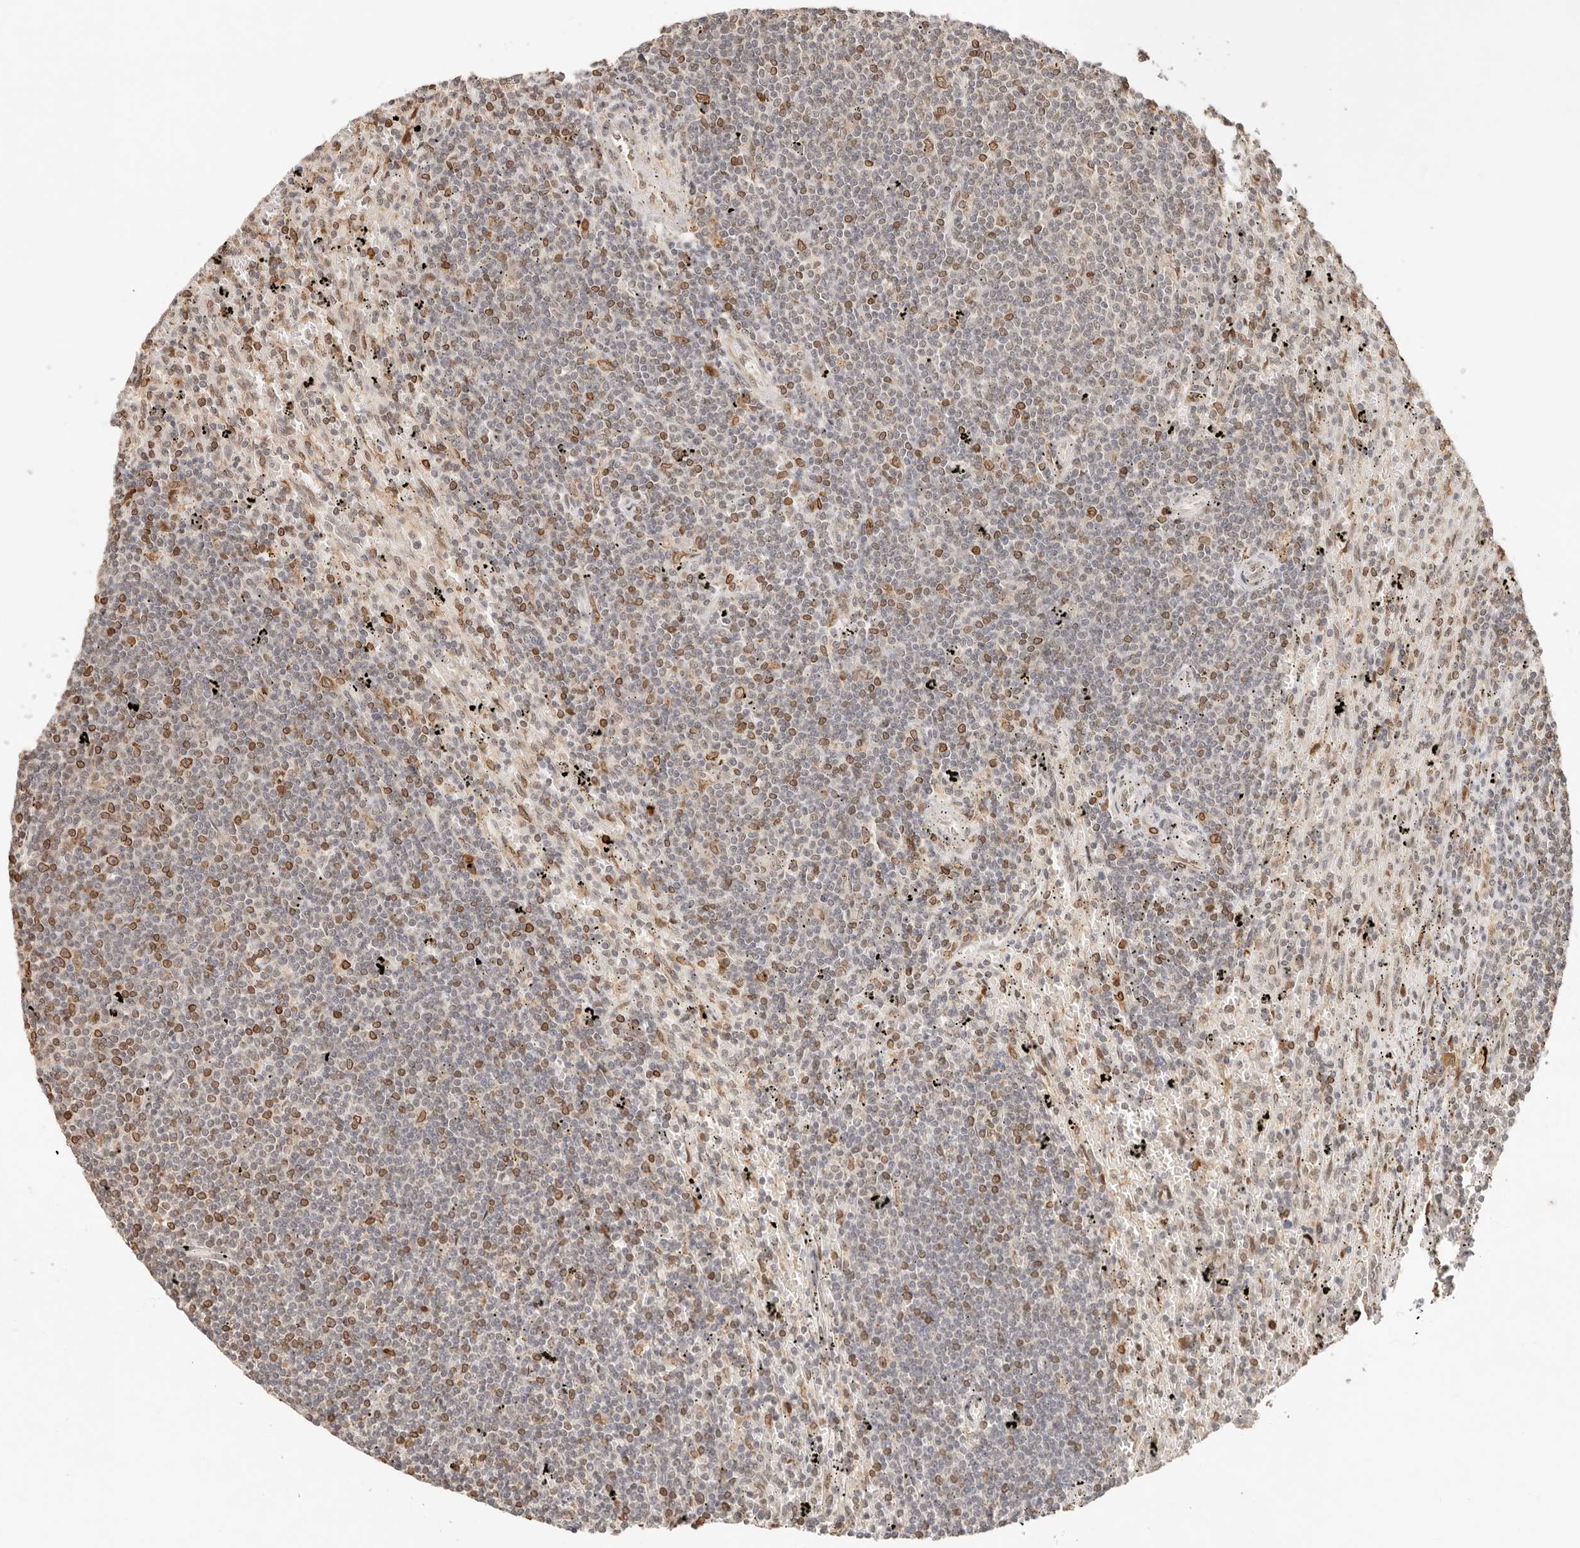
{"staining": {"intensity": "moderate", "quantity": "<25%", "location": "nuclear"}, "tissue": "lymphoma", "cell_type": "Tumor cells", "image_type": "cancer", "snomed": [{"axis": "morphology", "description": "Malignant lymphoma, non-Hodgkin's type, Low grade"}, {"axis": "topography", "description": "Spleen"}], "caption": "High-power microscopy captured an immunohistochemistry (IHC) image of lymphoma, revealing moderate nuclear positivity in approximately <25% of tumor cells. The staining was performed using DAB, with brown indicating positive protein expression. Nuclei are stained blue with hematoxylin.", "gene": "NPAS2", "patient": {"sex": "male", "age": 76}}